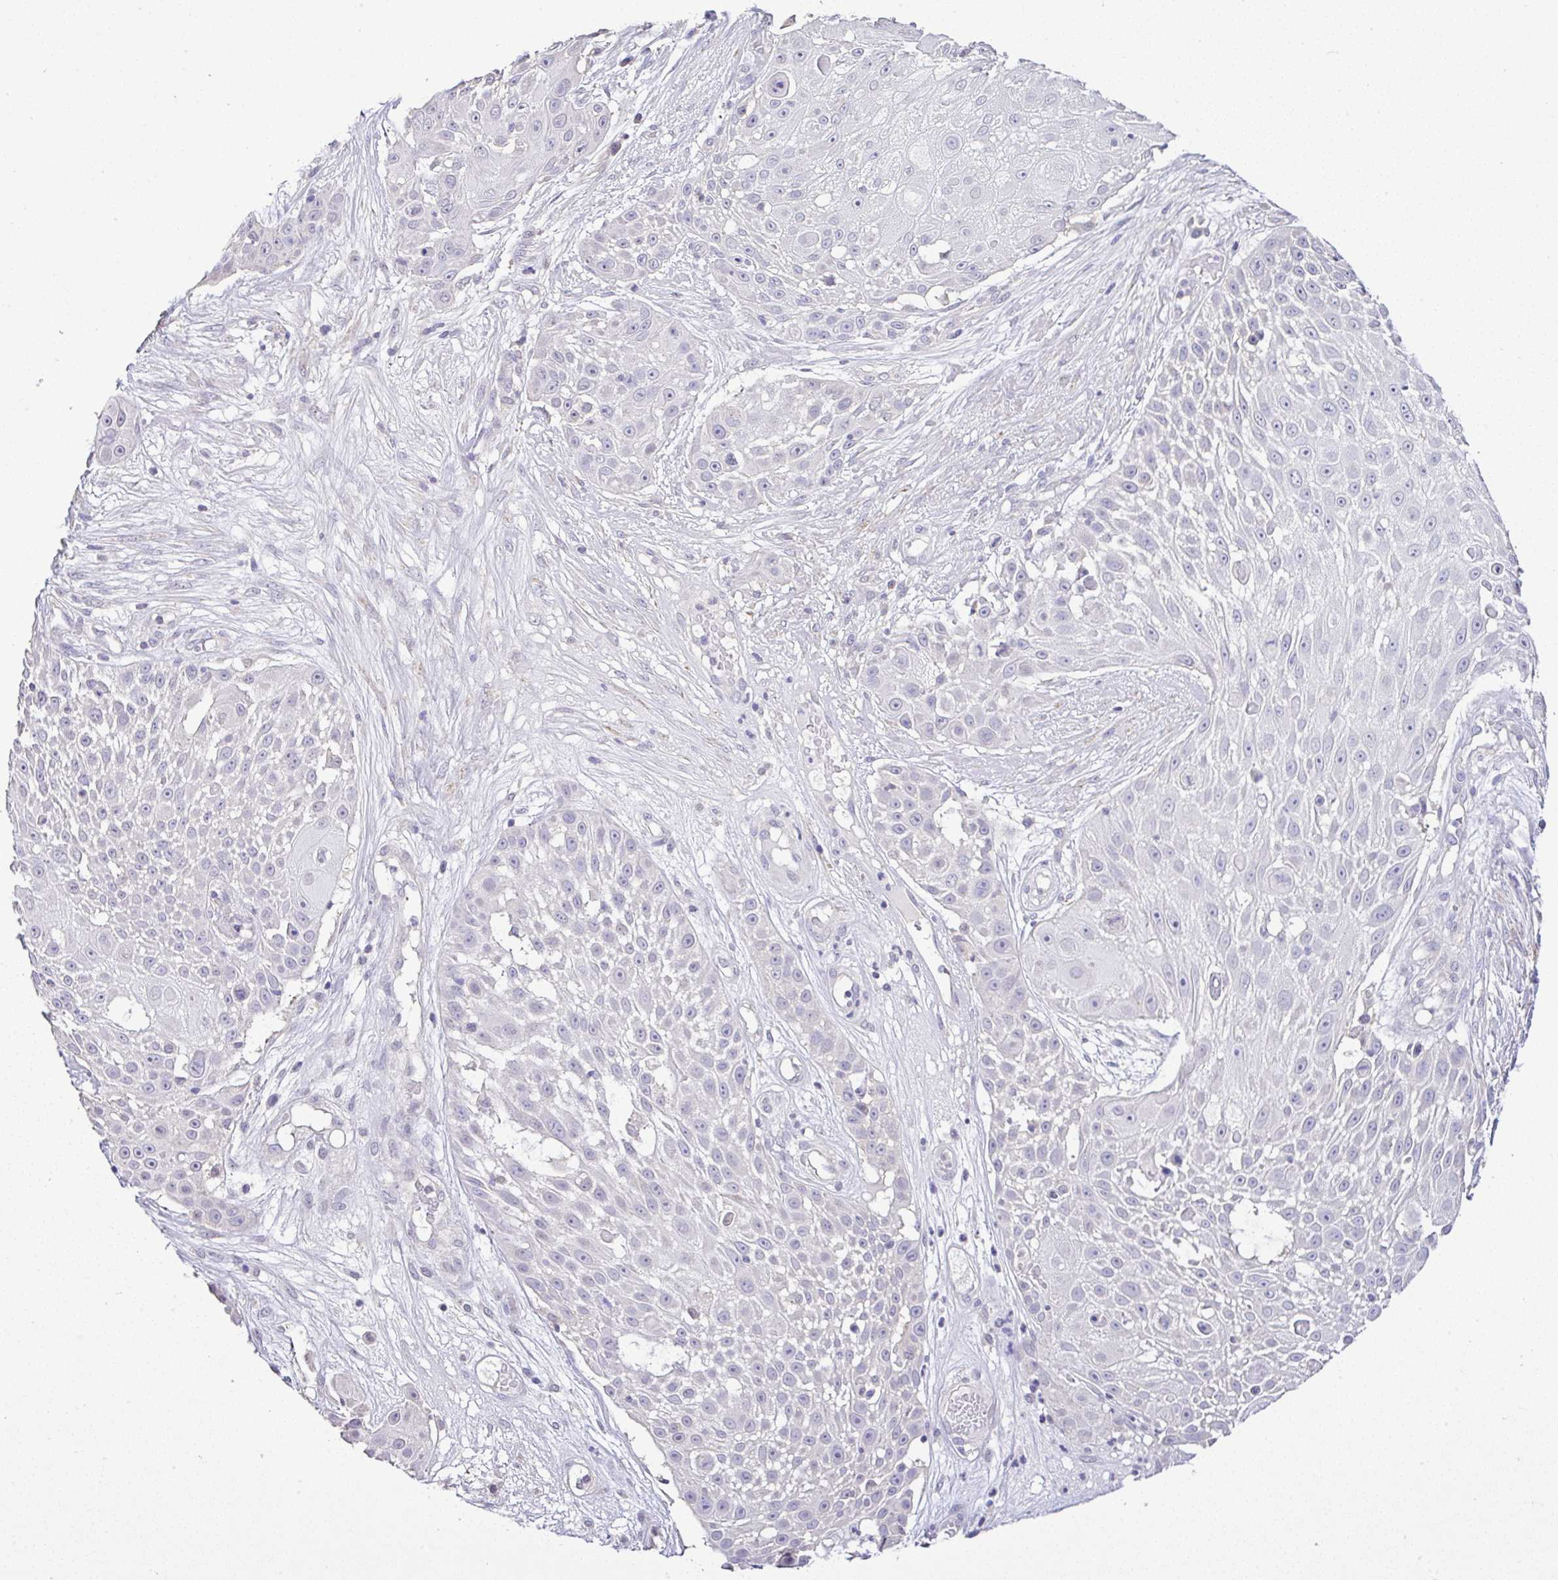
{"staining": {"intensity": "negative", "quantity": "none", "location": "none"}, "tissue": "skin cancer", "cell_type": "Tumor cells", "image_type": "cancer", "snomed": [{"axis": "morphology", "description": "Squamous cell carcinoma, NOS"}, {"axis": "topography", "description": "Skin"}], "caption": "This is a image of IHC staining of squamous cell carcinoma (skin), which shows no expression in tumor cells.", "gene": "CTU1", "patient": {"sex": "female", "age": 86}}